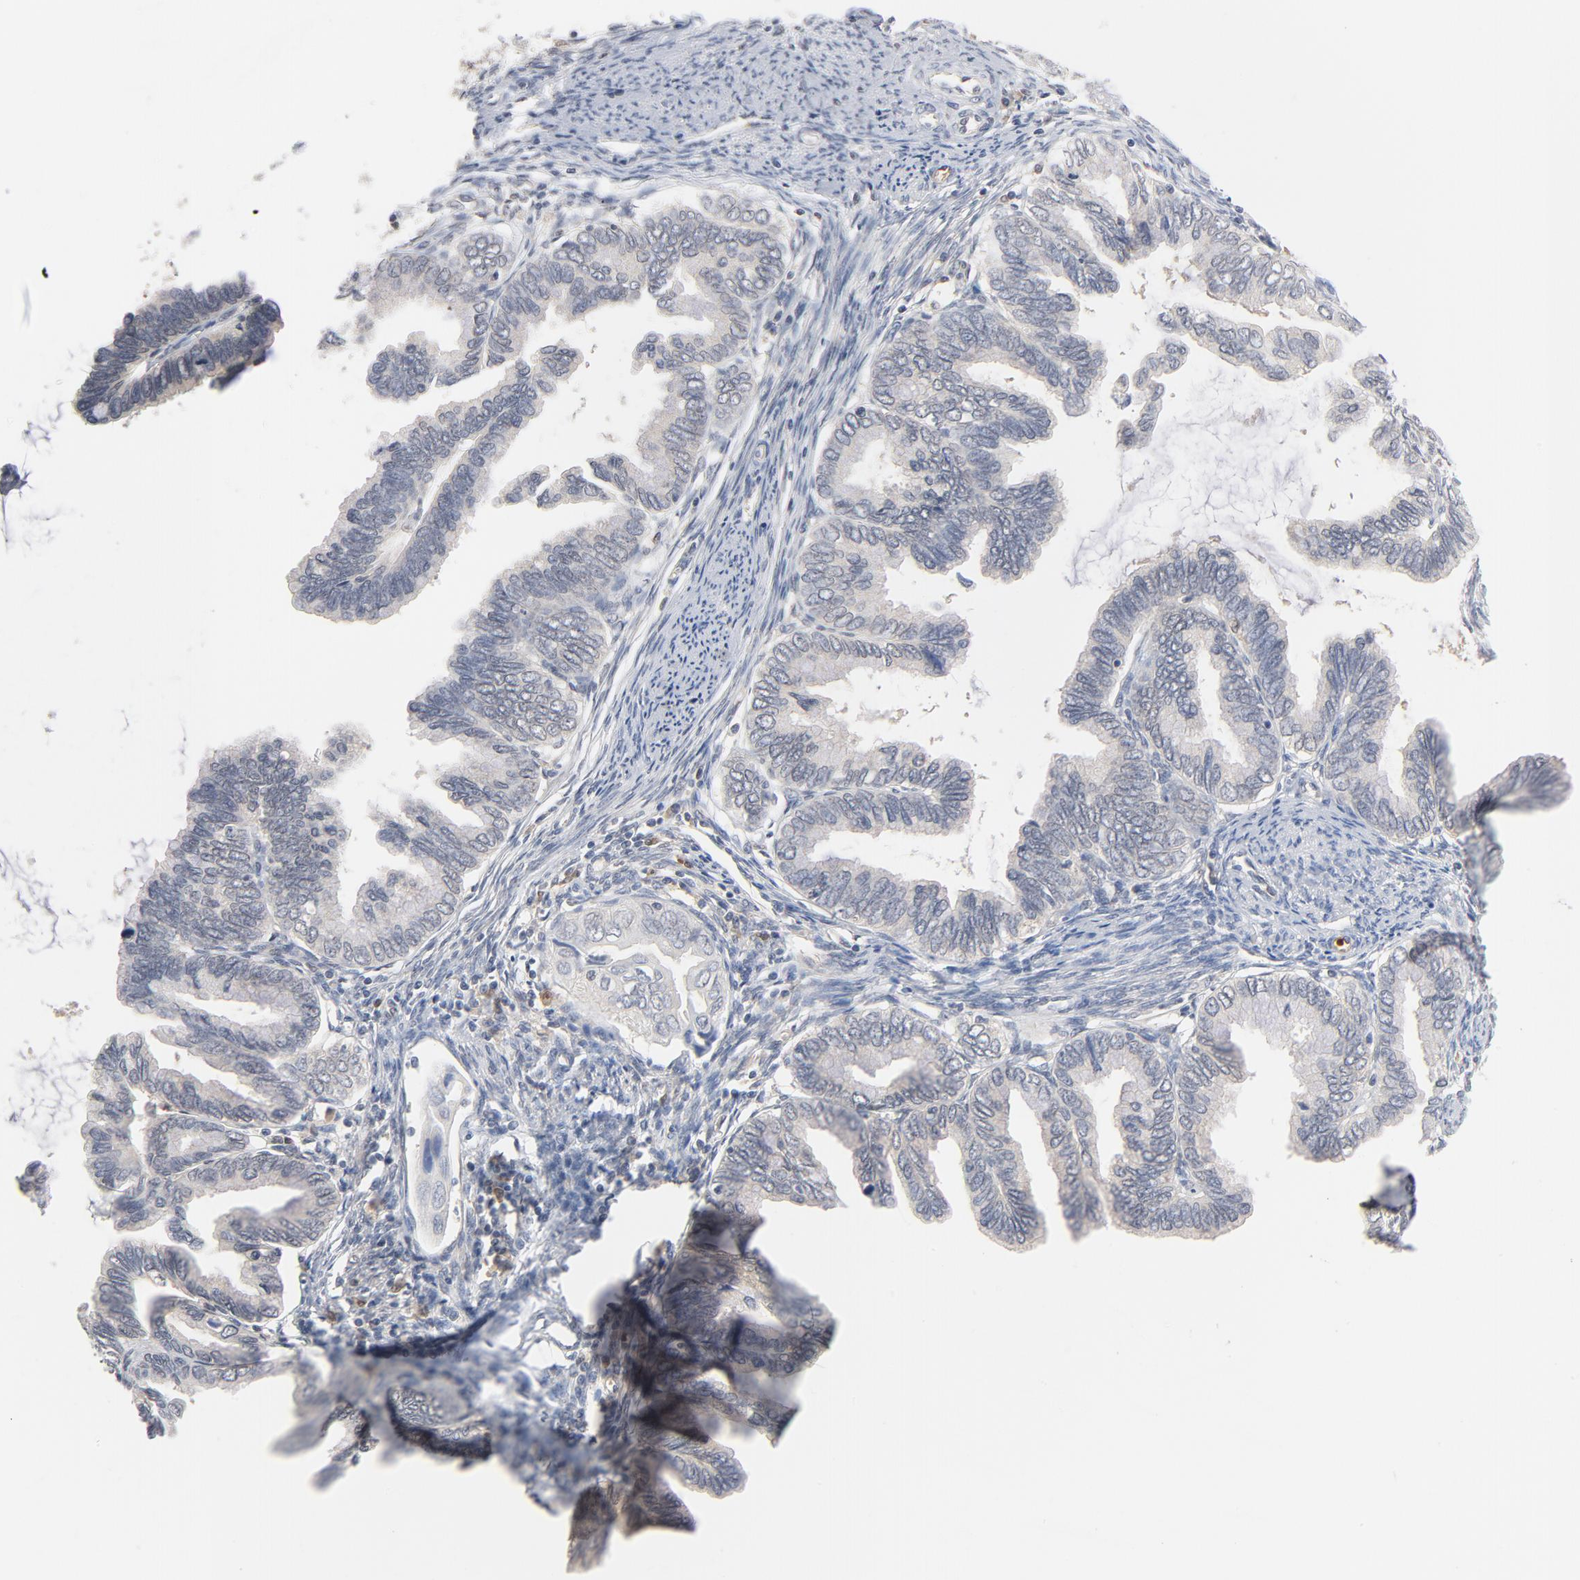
{"staining": {"intensity": "weak", "quantity": ">75%", "location": "cytoplasmic/membranous"}, "tissue": "cervical cancer", "cell_type": "Tumor cells", "image_type": "cancer", "snomed": [{"axis": "morphology", "description": "Adenocarcinoma, NOS"}, {"axis": "topography", "description": "Cervix"}], "caption": "Immunohistochemistry photomicrograph of adenocarcinoma (cervical) stained for a protein (brown), which demonstrates low levels of weak cytoplasmic/membranous positivity in approximately >75% of tumor cells.", "gene": "PRDX1", "patient": {"sex": "female", "age": 49}}